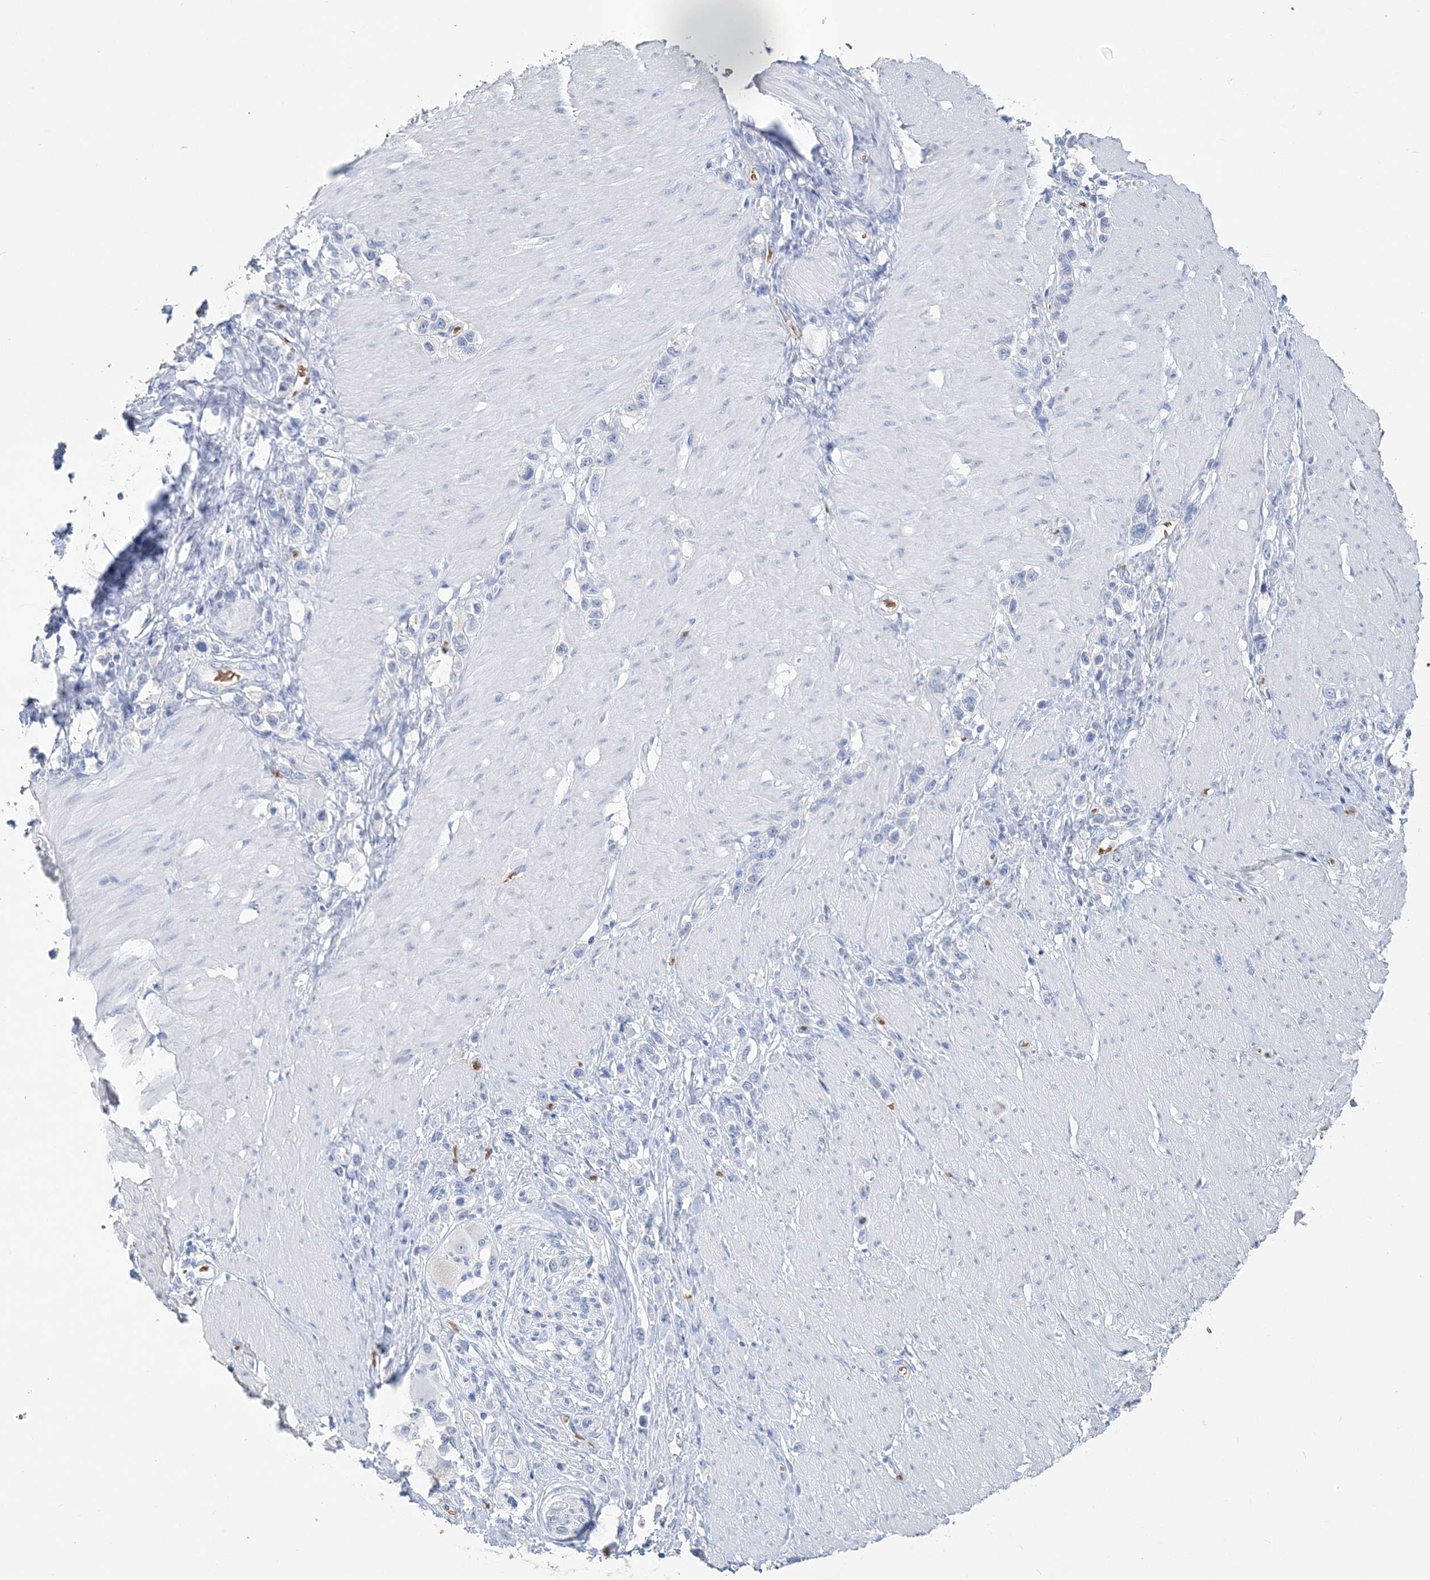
{"staining": {"intensity": "negative", "quantity": "none", "location": "none"}, "tissue": "stomach cancer", "cell_type": "Tumor cells", "image_type": "cancer", "snomed": [{"axis": "morphology", "description": "Normal tissue, NOS"}, {"axis": "morphology", "description": "Adenocarcinoma, NOS"}, {"axis": "topography", "description": "Stomach, upper"}, {"axis": "topography", "description": "Stomach"}], "caption": "Tumor cells are negative for protein expression in human stomach cancer.", "gene": "HBD", "patient": {"sex": "female", "age": 65}}